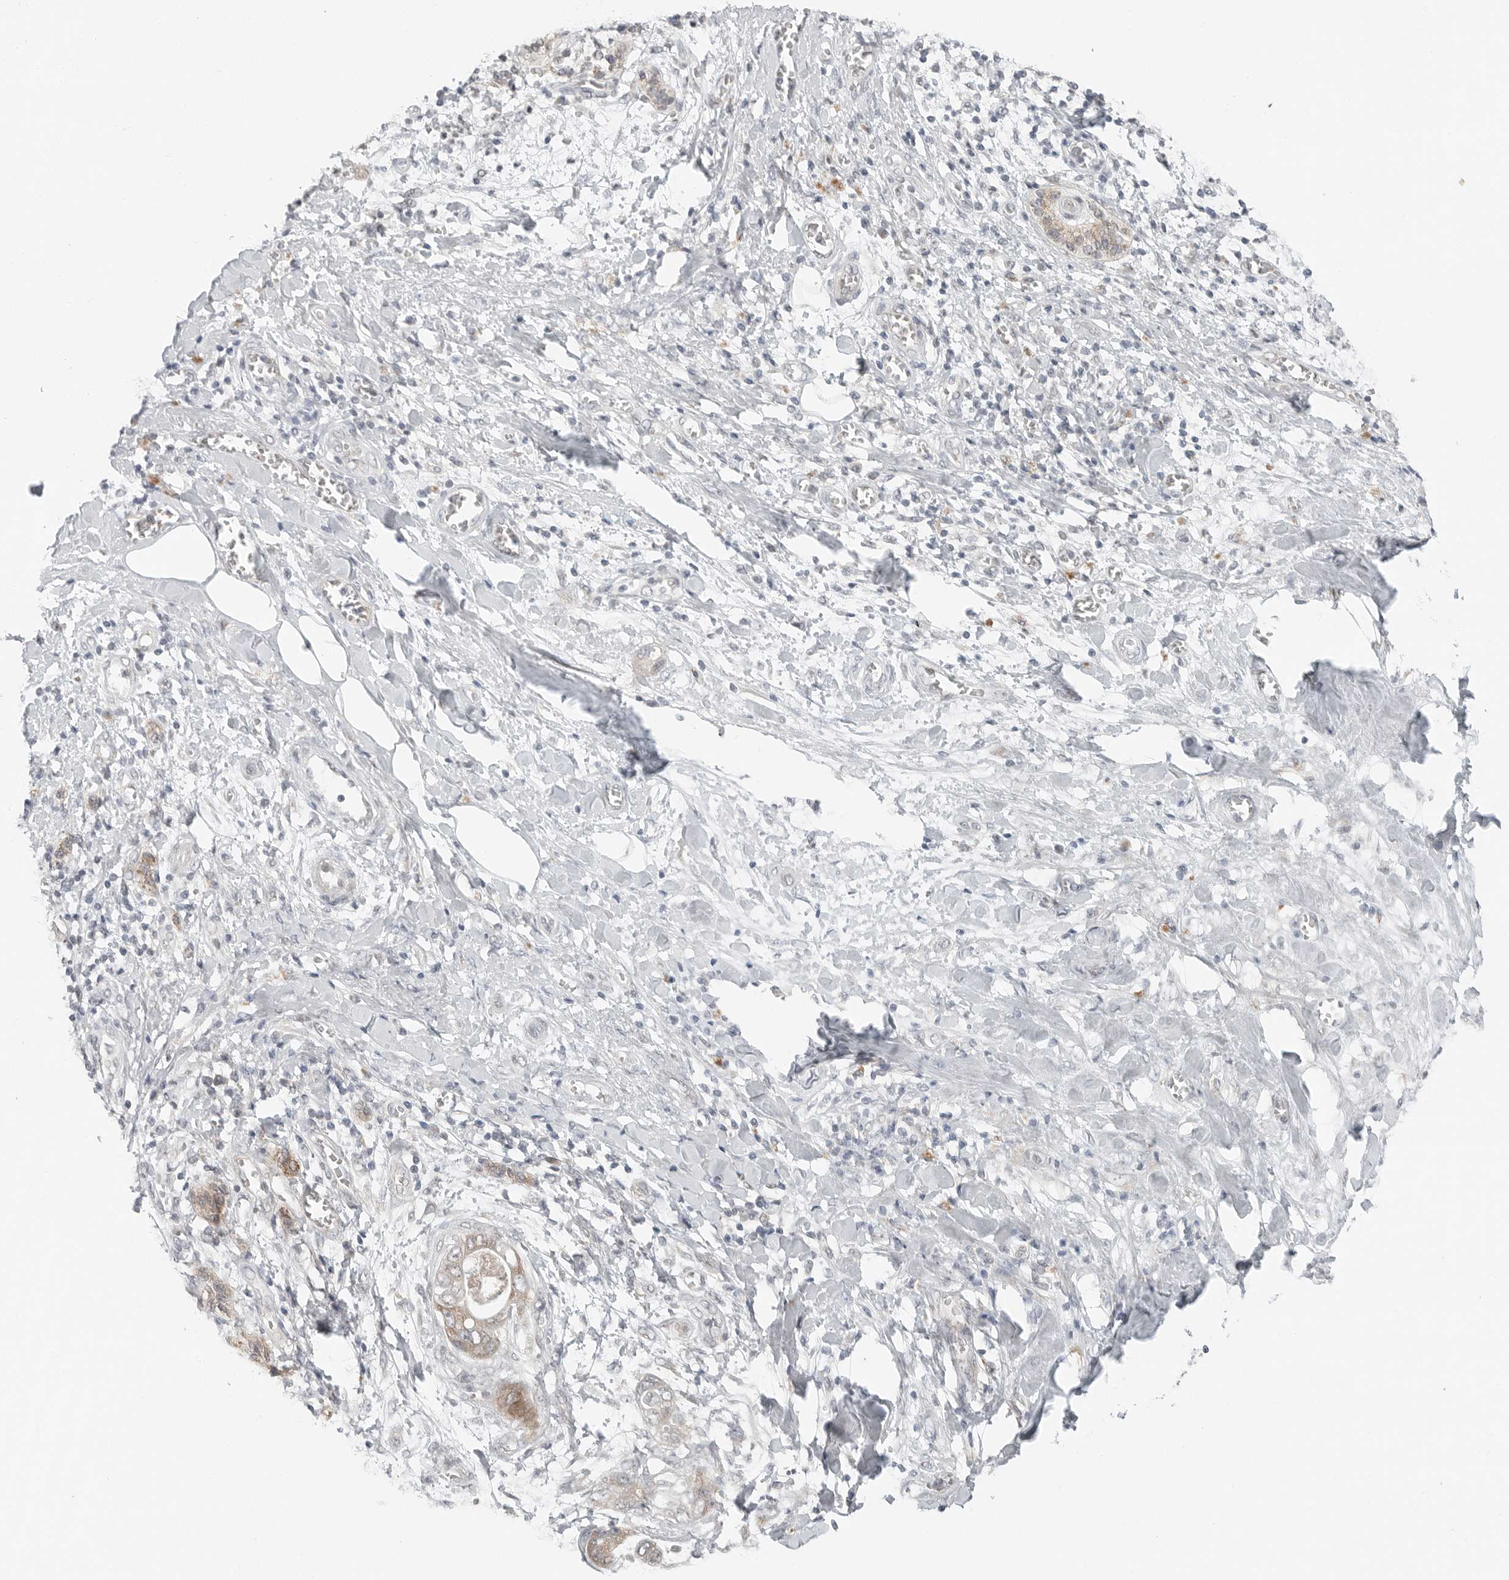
{"staining": {"intensity": "weak", "quantity": ">75%", "location": "cytoplasmic/membranous"}, "tissue": "pancreatic cancer", "cell_type": "Tumor cells", "image_type": "cancer", "snomed": [{"axis": "morphology", "description": "Adenocarcinoma, NOS"}, {"axis": "topography", "description": "Pancreas"}], "caption": "Immunohistochemical staining of pancreatic cancer (adenocarcinoma) displays low levels of weak cytoplasmic/membranous staining in approximately >75% of tumor cells. The staining was performed using DAB (3,3'-diaminobenzidine), with brown indicating positive protein expression. Nuclei are stained blue with hematoxylin.", "gene": "FCRLB", "patient": {"sex": "female", "age": 78}}